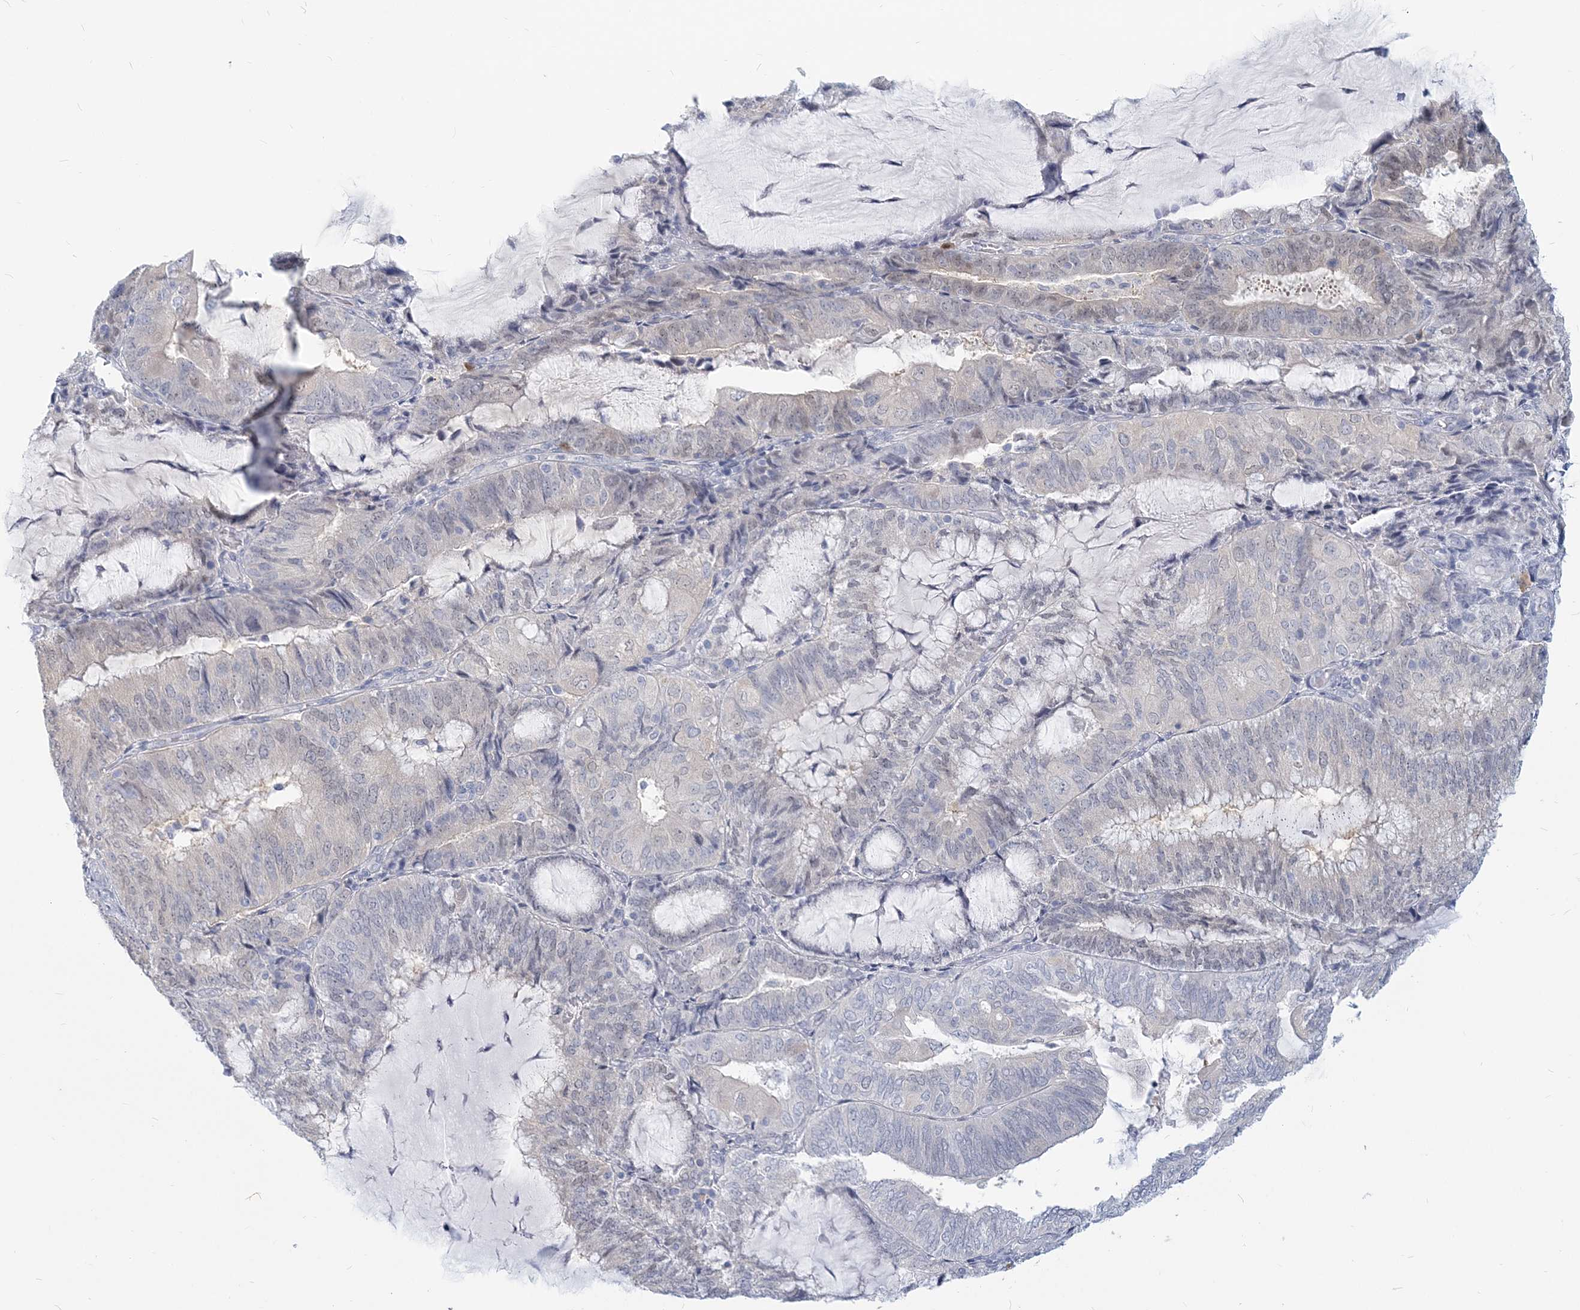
{"staining": {"intensity": "negative", "quantity": "none", "location": "none"}, "tissue": "endometrial cancer", "cell_type": "Tumor cells", "image_type": "cancer", "snomed": [{"axis": "morphology", "description": "Adenocarcinoma, NOS"}, {"axis": "topography", "description": "Endometrium"}], "caption": "Endometrial adenocarcinoma stained for a protein using IHC reveals no positivity tumor cells.", "gene": "GMPPA", "patient": {"sex": "female", "age": 81}}